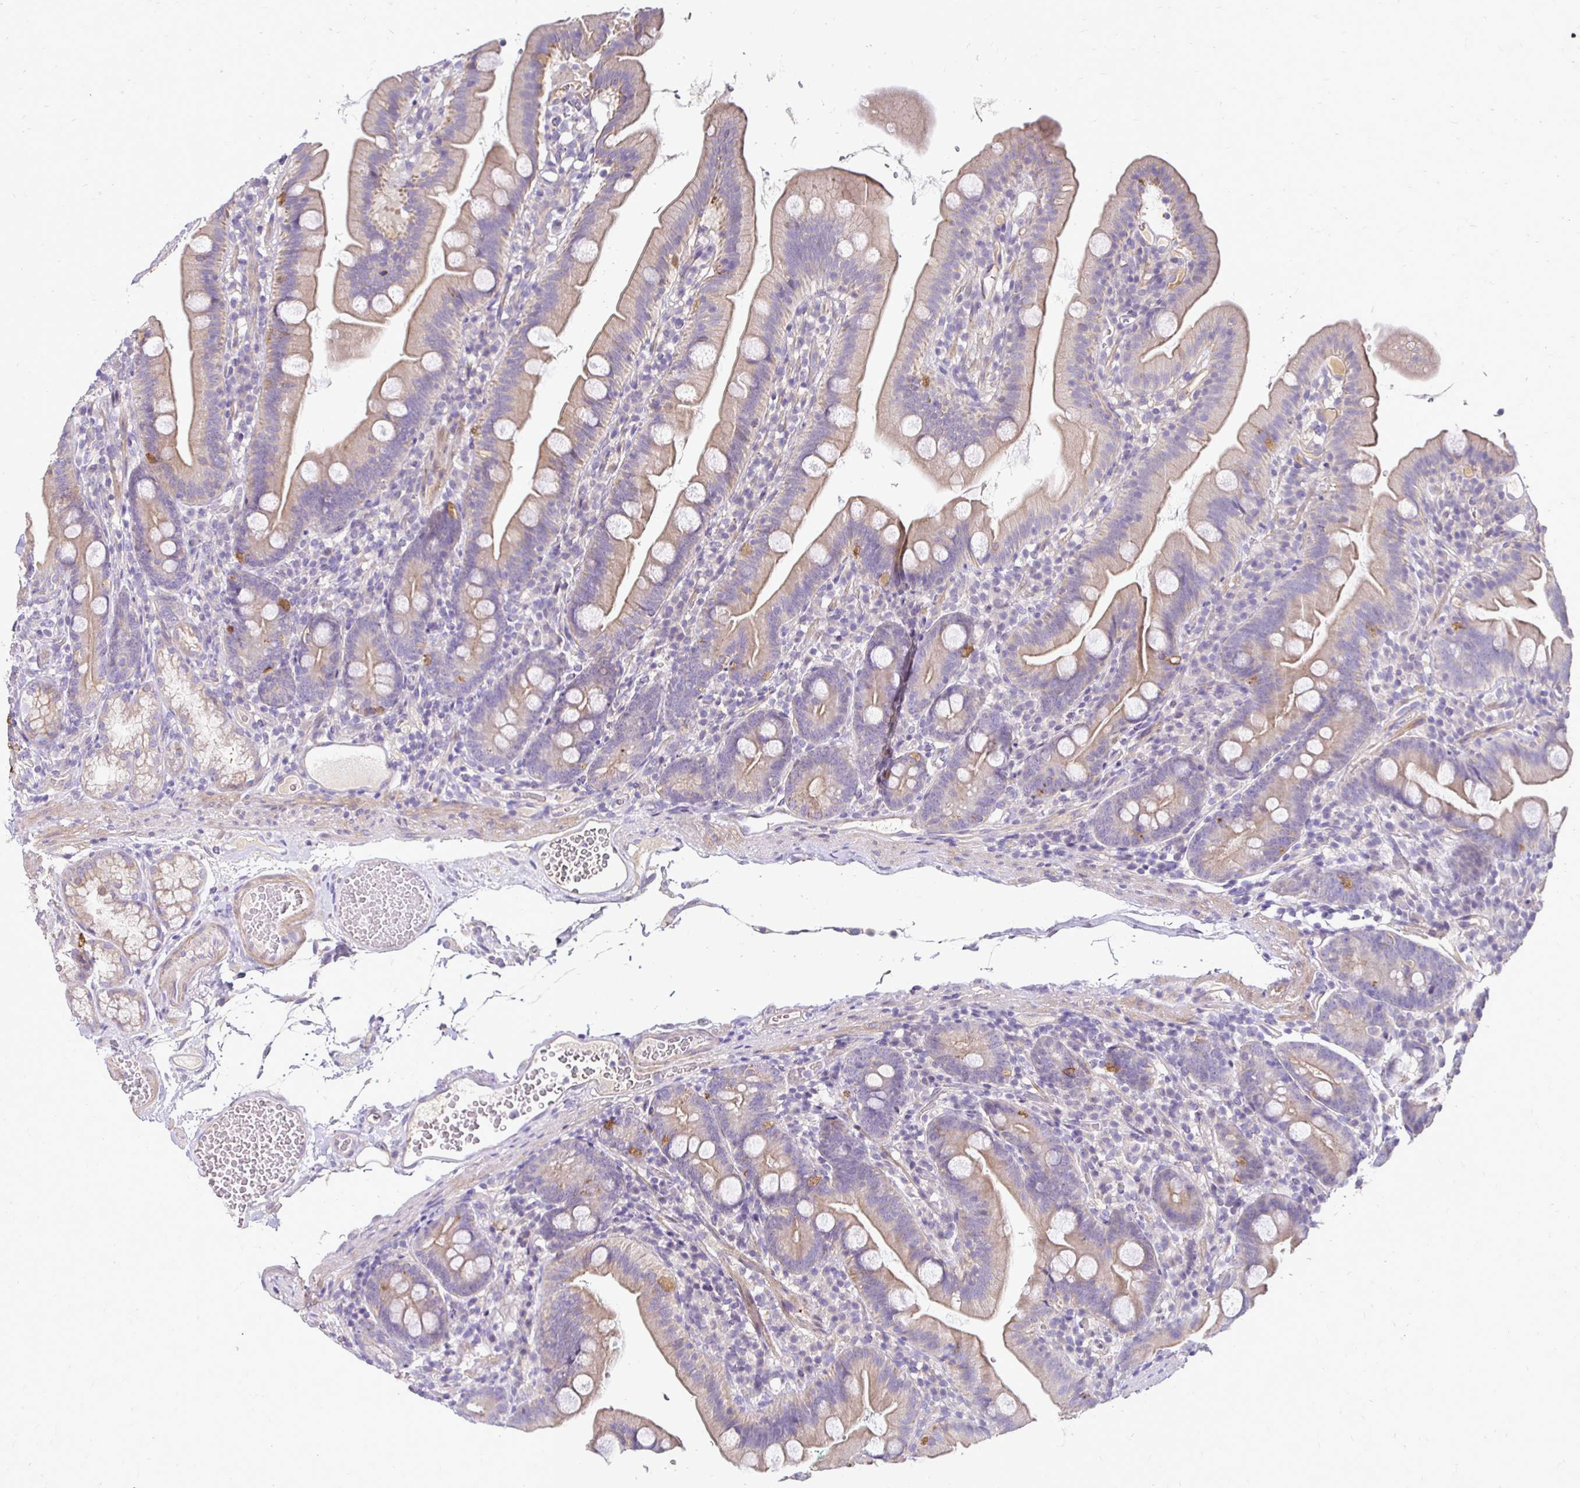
{"staining": {"intensity": "weak", "quantity": "25%-75%", "location": "cytoplasmic/membranous"}, "tissue": "duodenum", "cell_type": "Glandular cells", "image_type": "normal", "snomed": [{"axis": "morphology", "description": "Normal tissue, NOS"}, {"axis": "topography", "description": "Duodenum"}], "caption": "Immunohistochemistry of unremarkable human duodenum reveals low levels of weak cytoplasmic/membranous expression in approximately 25%-75% of glandular cells.", "gene": "AKAP6", "patient": {"sex": "female", "age": 67}}